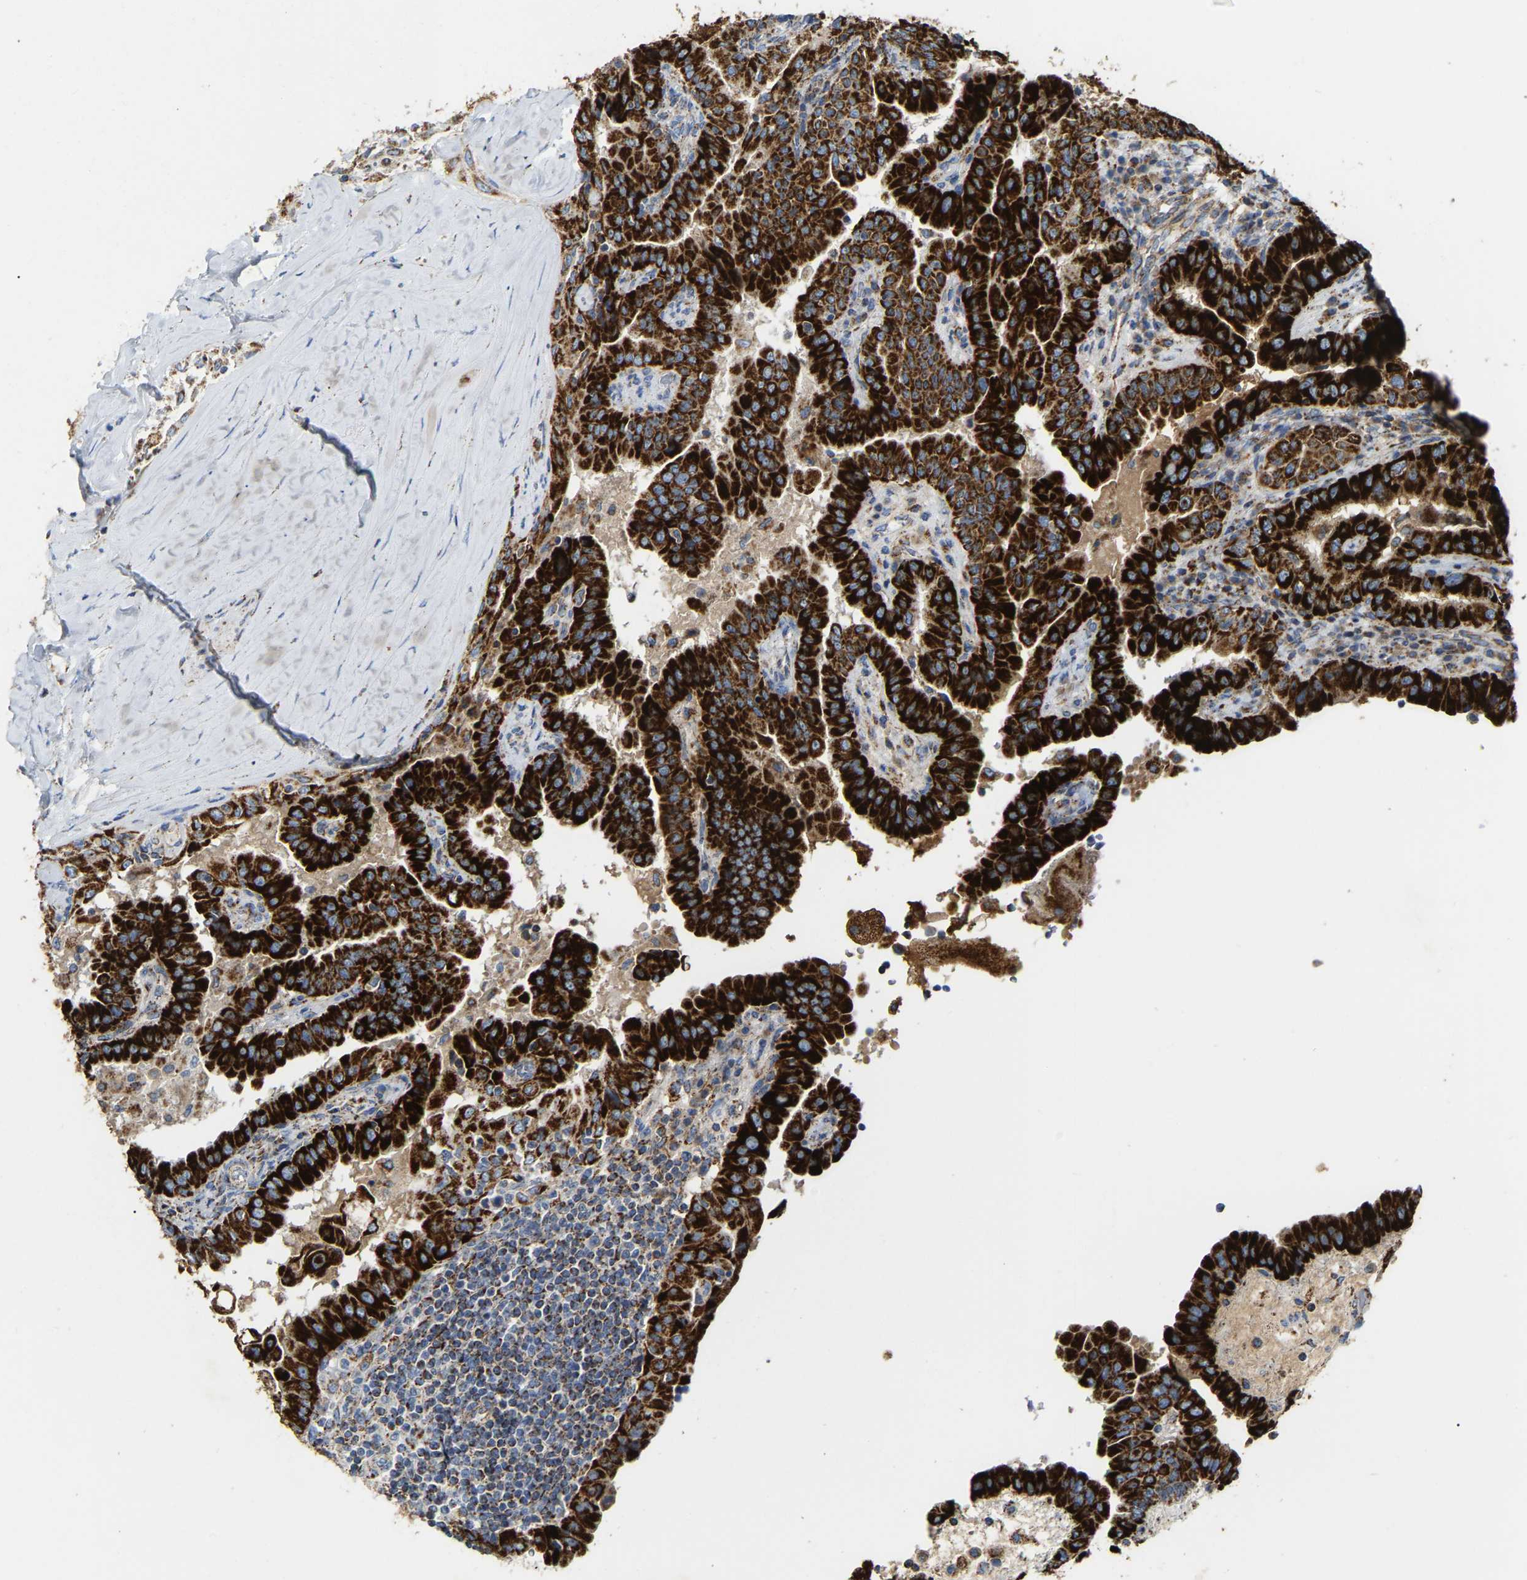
{"staining": {"intensity": "strong", "quantity": ">75%", "location": "cytoplasmic/membranous"}, "tissue": "thyroid cancer", "cell_type": "Tumor cells", "image_type": "cancer", "snomed": [{"axis": "morphology", "description": "Papillary adenocarcinoma, NOS"}, {"axis": "topography", "description": "Thyroid gland"}], "caption": "Protein expression analysis of thyroid papillary adenocarcinoma shows strong cytoplasmic/membranous positivity in about >75% of tumor cells. The protein of interest is shown in brown color, while the nuclei are stained blue.", "gene": "HIBADH", "patient": {"sex": "male", "age": 33}}